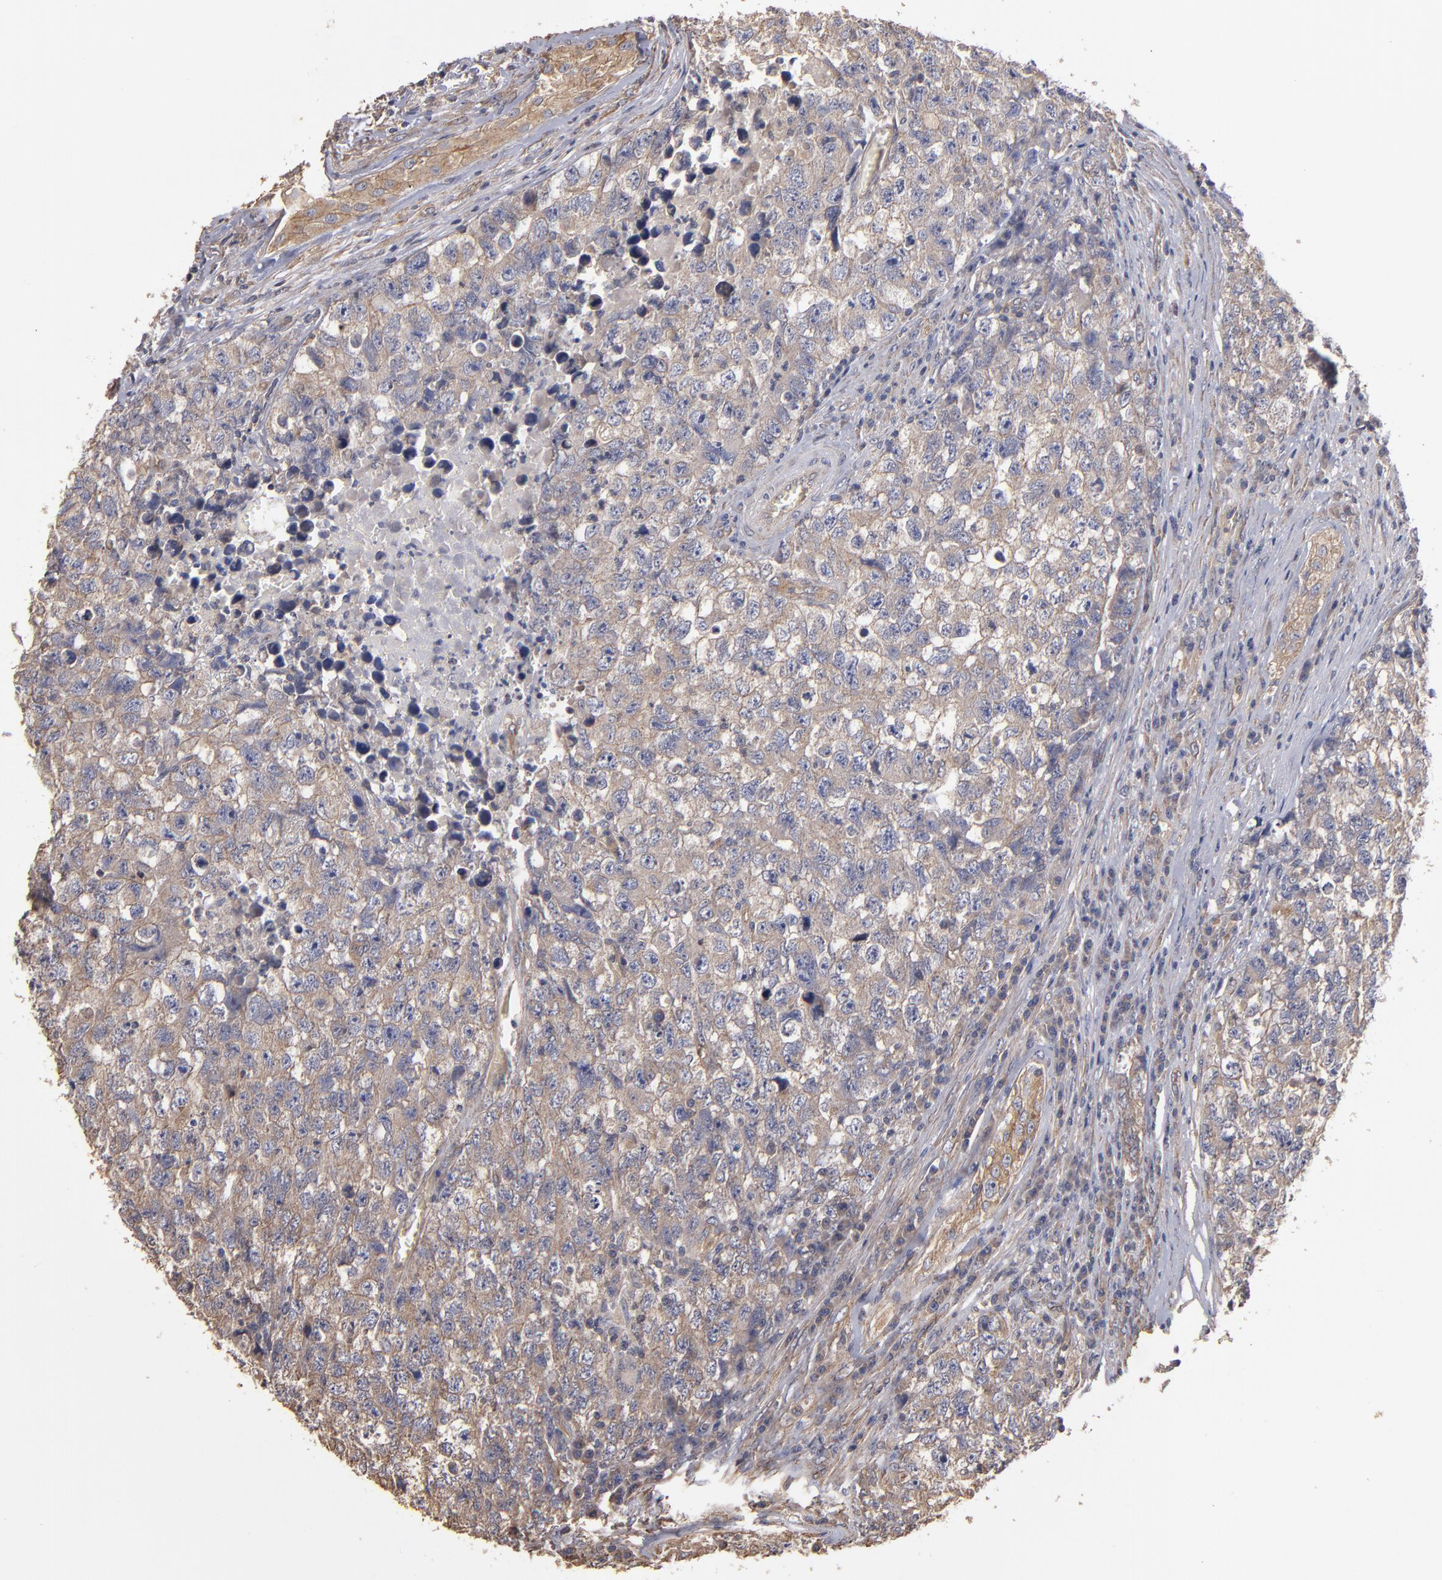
{"staining": {"intensity": "weak", "quantity": ">75%", "location": "cytoplasmic/membranous"}, "tissue": "testis cancer", "cell_type": "Tumor cells", "image_type": "cancer", "snomed": [{"axis": "morphology", "description": "Carcinoma, Embryonal, NOS"}, {"axis": "topography", "description": "Testis"}], "caption": "Immunohistochemical staining of human testis embryonal carcinoma exhibits weak cytoplasmic/membranous protein expression in about >75% of tumor cells.", "gene": "DMD", "patient": {"sex": "male", "age": 31}}